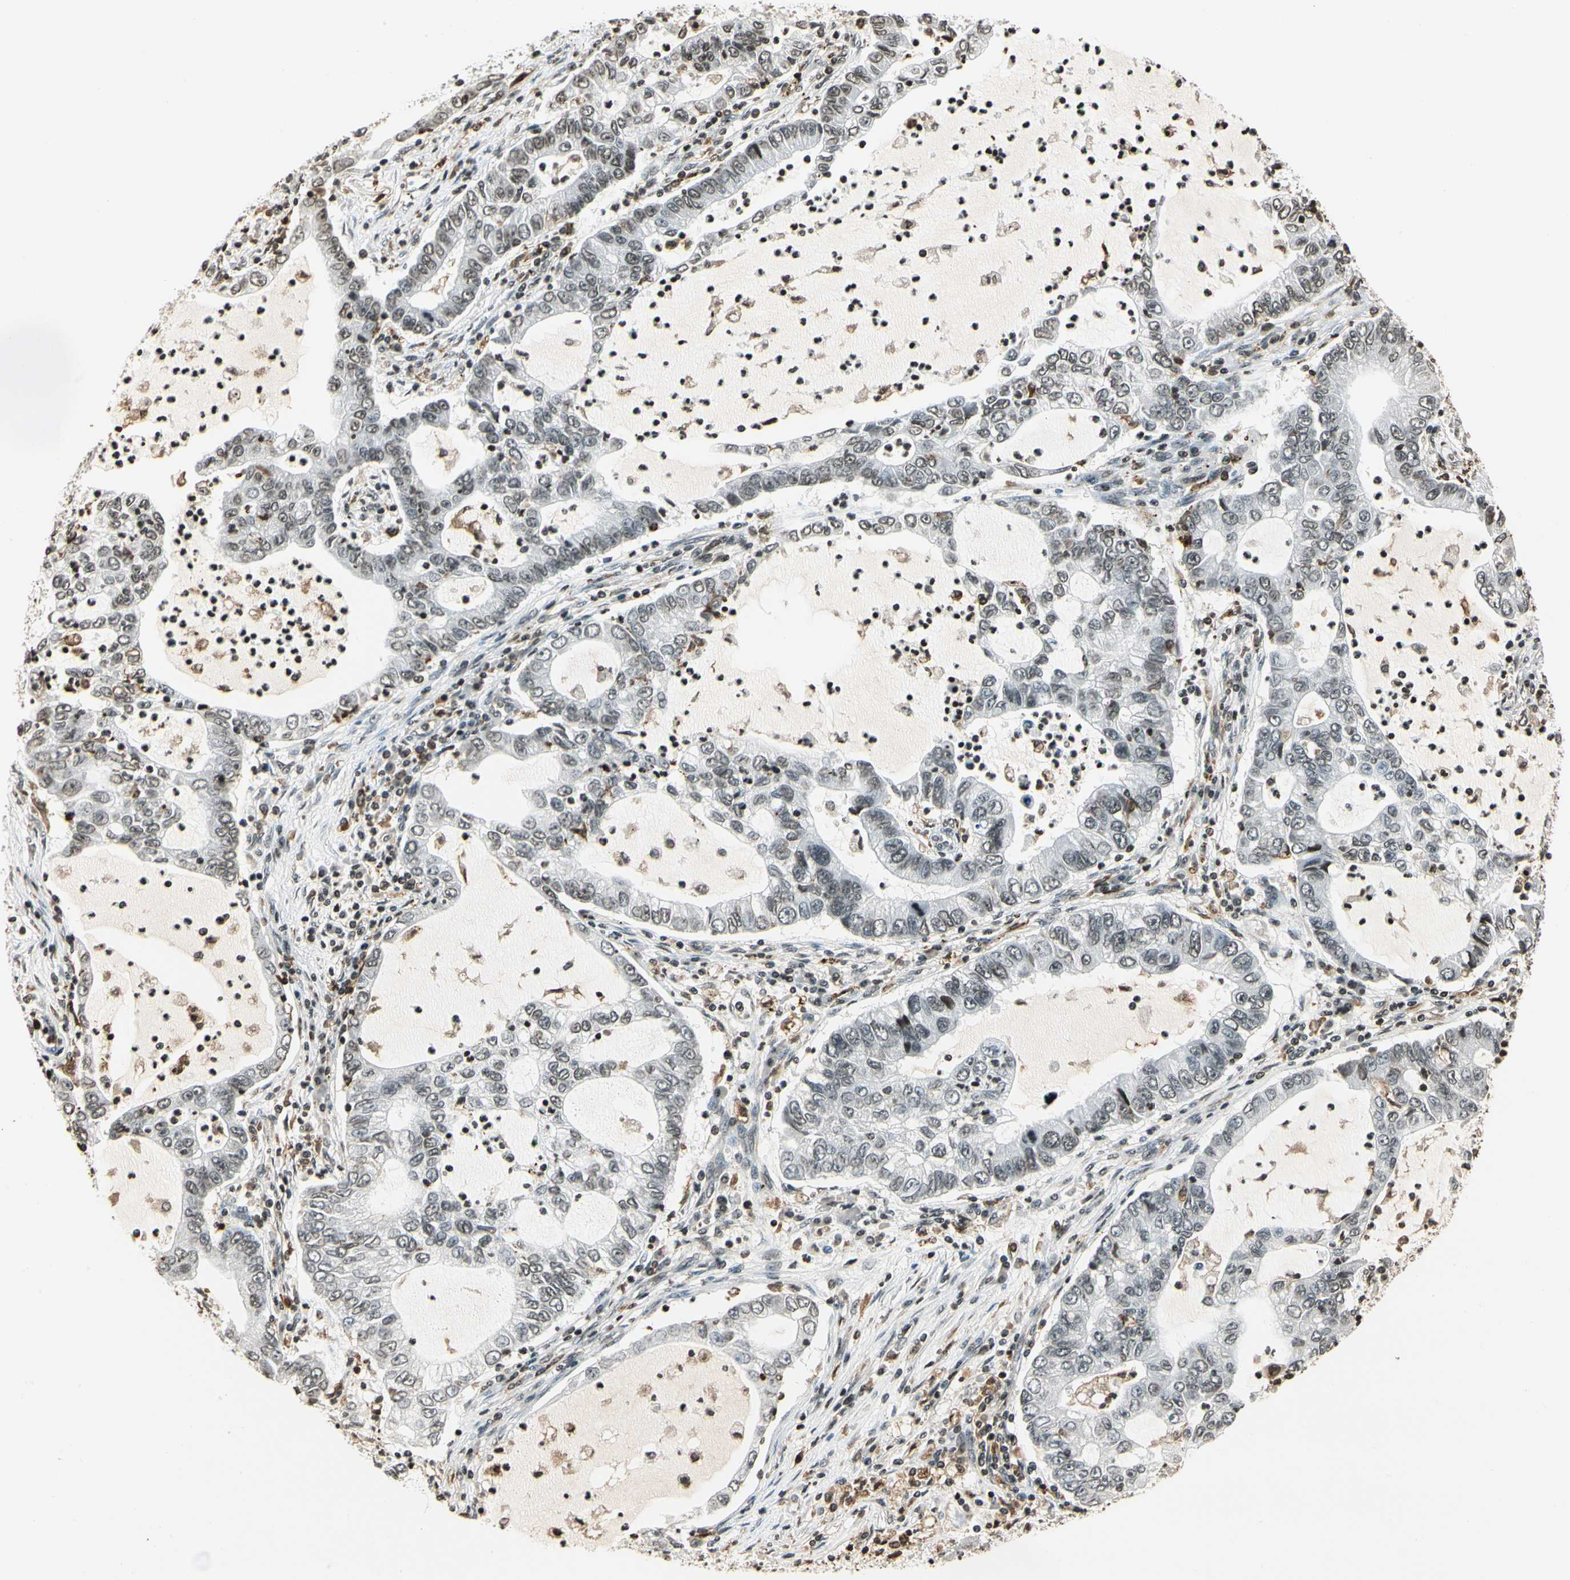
{"staining": {"intensity": "weak", "quantity": "25%-75%", "location": "nuclear"}, "tissue": "lung cancer", "cell_type": "Tumor cells", "image_type": "cancer", "snomed": [{"axis": "morphology", "description": "Adenocarcinoma, NOS"}, {"axis": "topography", "description": "Lung"}], "caption": "Human lung cancer (adenocarcinoma) stained with a brown dye reveals weak nuclear positive staining in approximately 25%-75% of tumor cells.", "gene": "FER", "patient": {"sex": "female", "age": 51}}